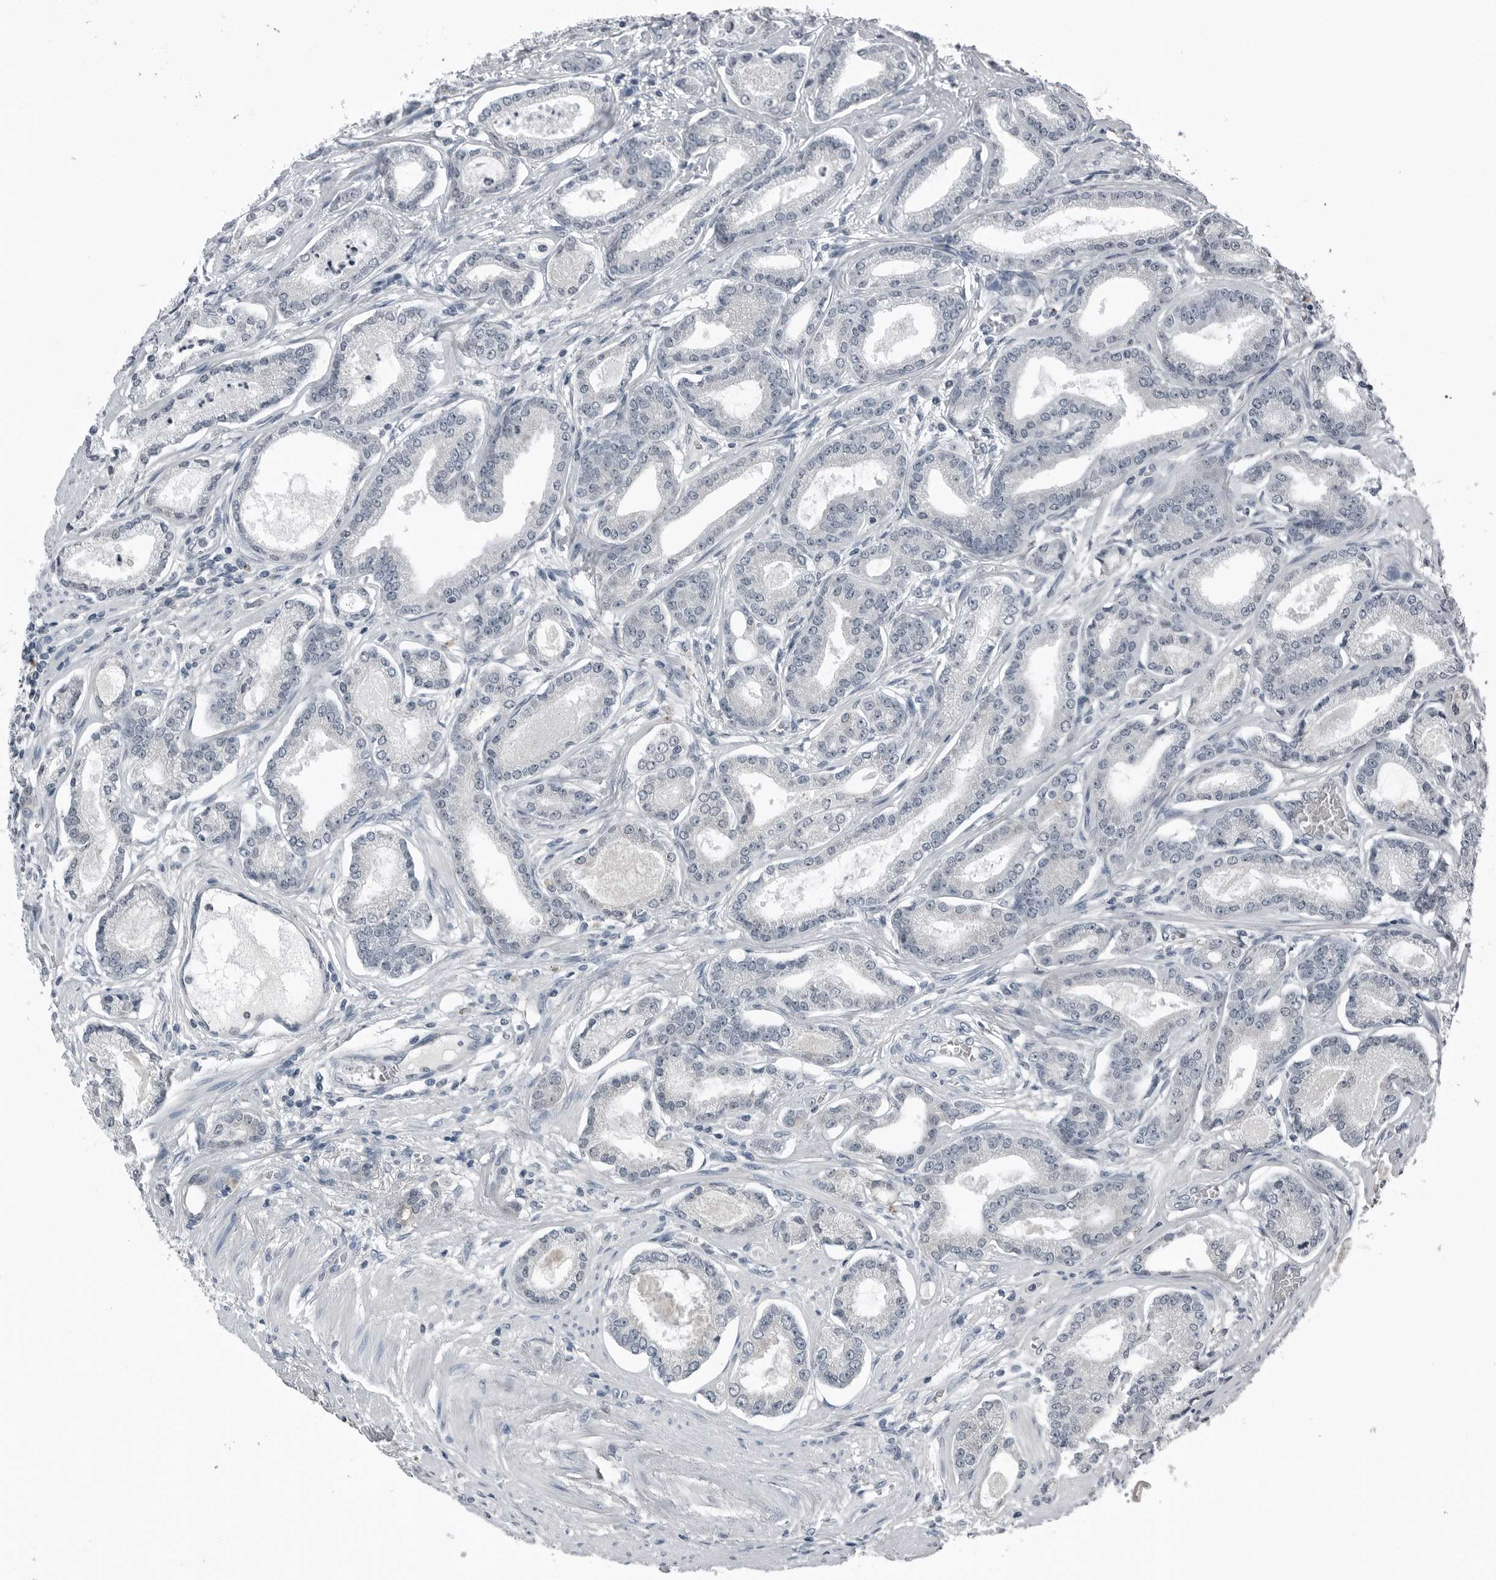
{"staining": {"intensity": "negative", "quantity": "none", "location": "none"}, "tissue": "prostate cancer", "cell_type": "Tumor cells", "image_type": "cancer", "snomed": [{"axis": "morphology", "description": "Adenocarcinoma, Low grade"}, {"axis": "topography", "description": "Prostate"}], "caption": "Immunohistochemistry micrograph of neoplastic tissue: low-grade adenocarcinoma (prostate) stained with DAB shows no significant protein expression in tumor cells.", "gene": "SPINK1", "patient": {"sex": "male", "age": 60}}